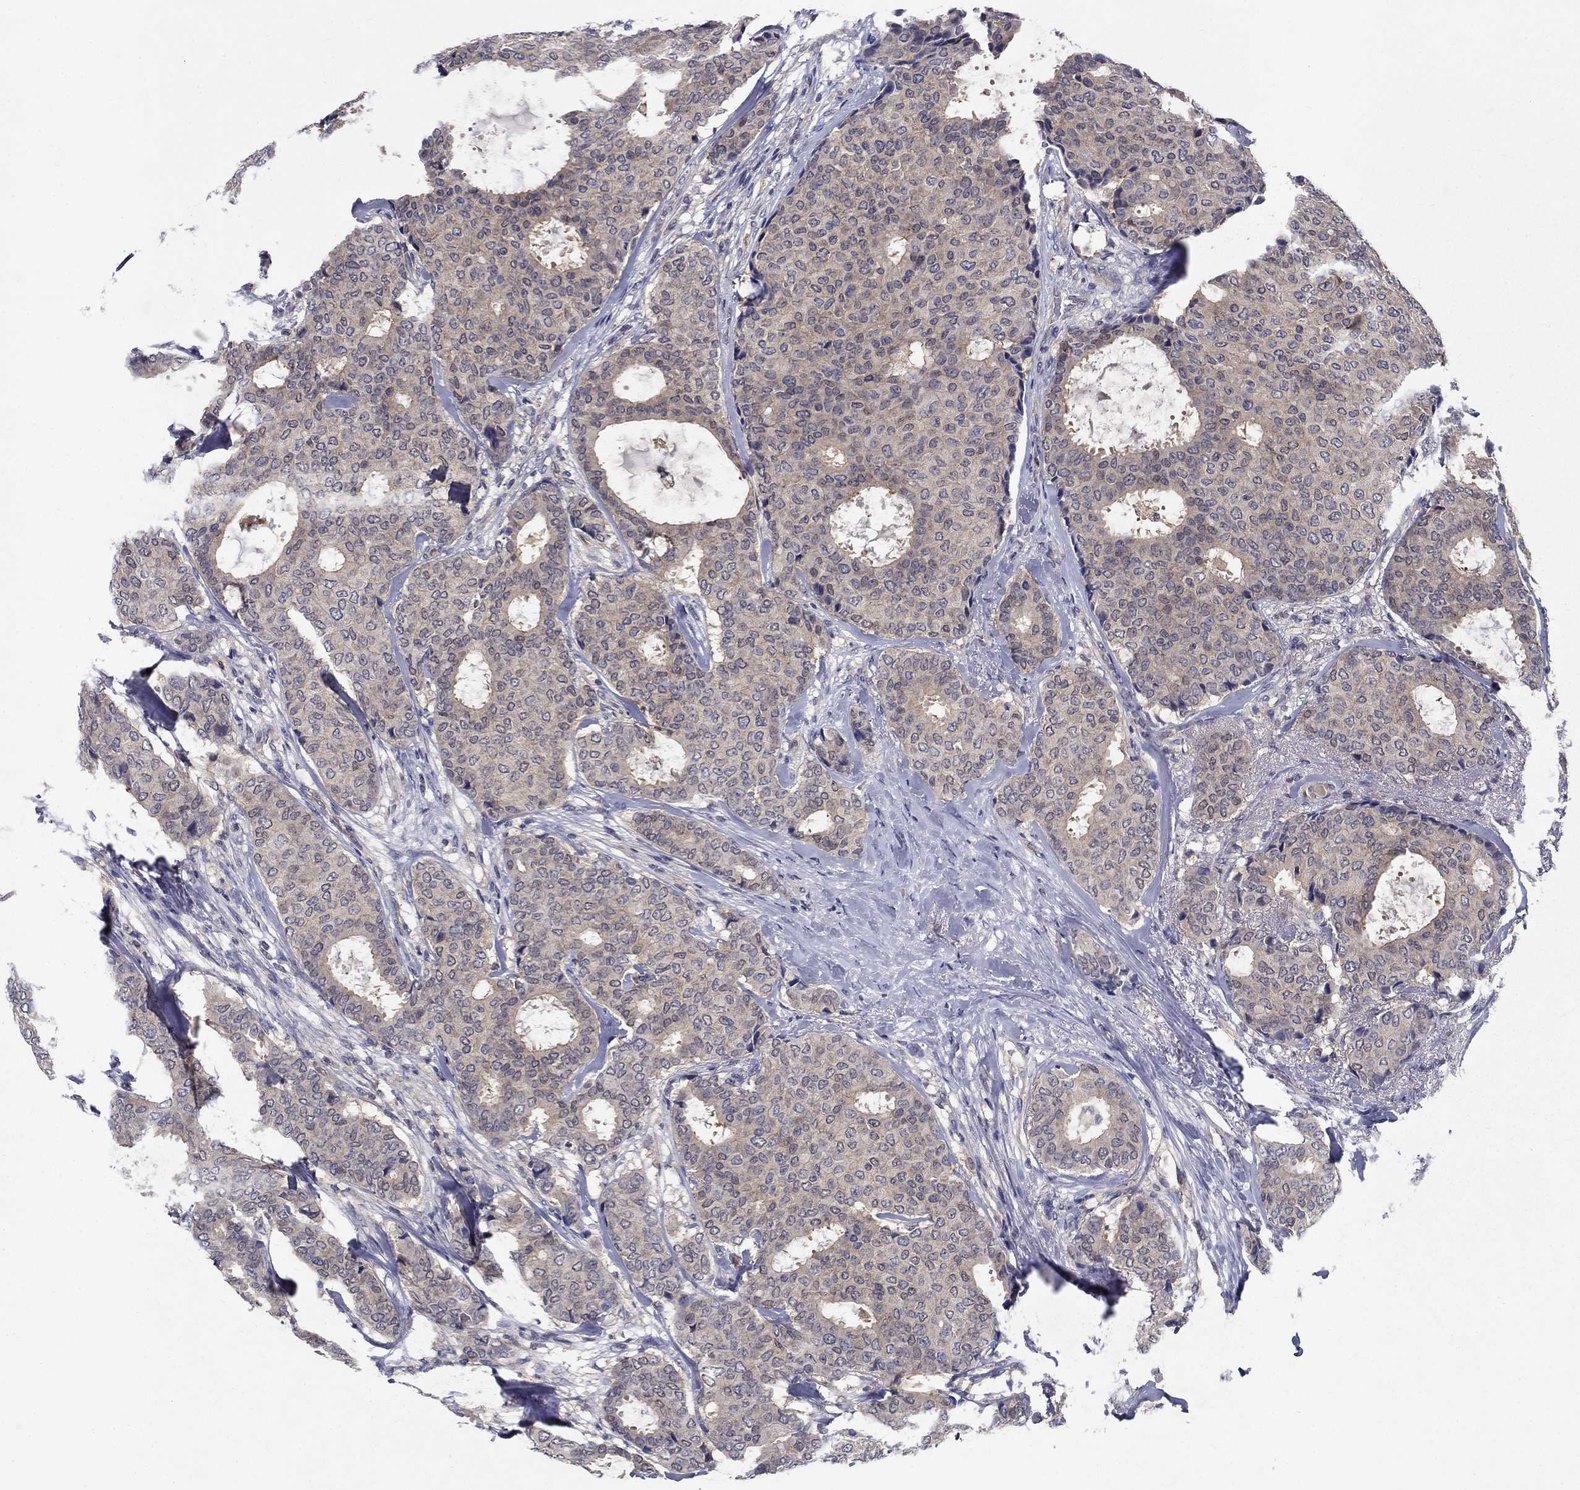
{"staining": {"intensity": "negative", "quantity": "none", "location": "none"}, "tissue": "breast cancer", "cell_type": "Tumor cells", "image_type": "cancer", "snomed": [{"axis": "morphology", "description": "Duct carcinoma"}, {"axis": "topography", "description": "Breast"}], "caption": "Immunohistochemical staining of breast cancer shows no significant positivity in tumor cells. (Stains: DAB immunohistochemistry with hematoxylin counter stain, Microscopy: brightfield microscopy at high magnification).", "gene": "GLTP", "patient": {"sex": "female", "age": 75}}